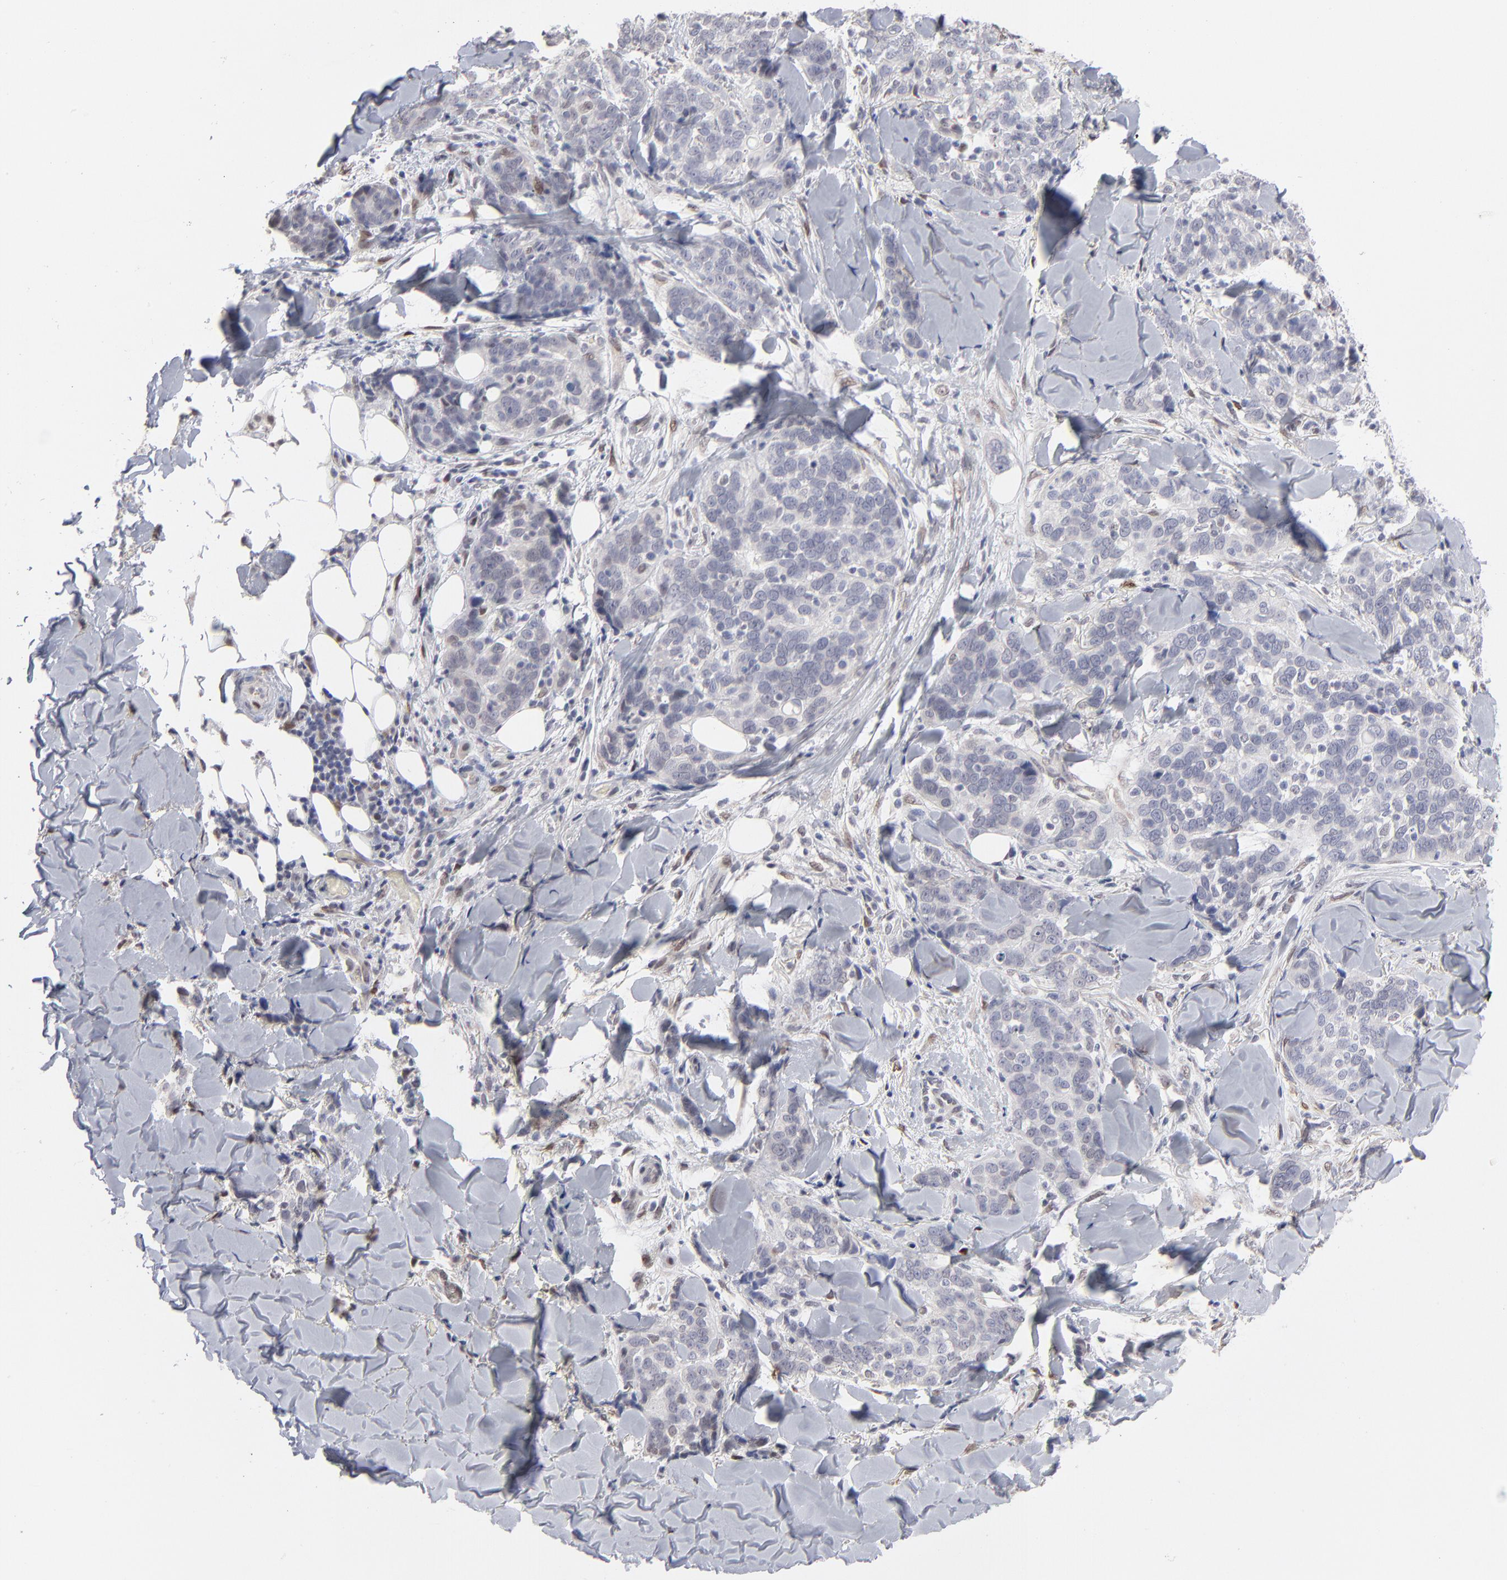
{"staining": {"intensity": "negative", "quantity": "none", "location": "none"}, "tissue": "skin cancer", "cell_type": "Tumor cells", "image_type": "cancer", "snomed": [{"axis": "morphology", "description": "Normal tissue, NOS"}, {"axis": "morphology", "description": "Squamous cell carcinoma, NOS"}, {"axis": "topography", "description": "Skin"}], "caption": "Micrograph shows no significant protein expression in tumor cells of squamous cell carcinoma (skin). (DAB immunohistochemistry (IHC), high magnification).", "gene": "RBM3", "patient": {"sex": "female", "age": 83}}